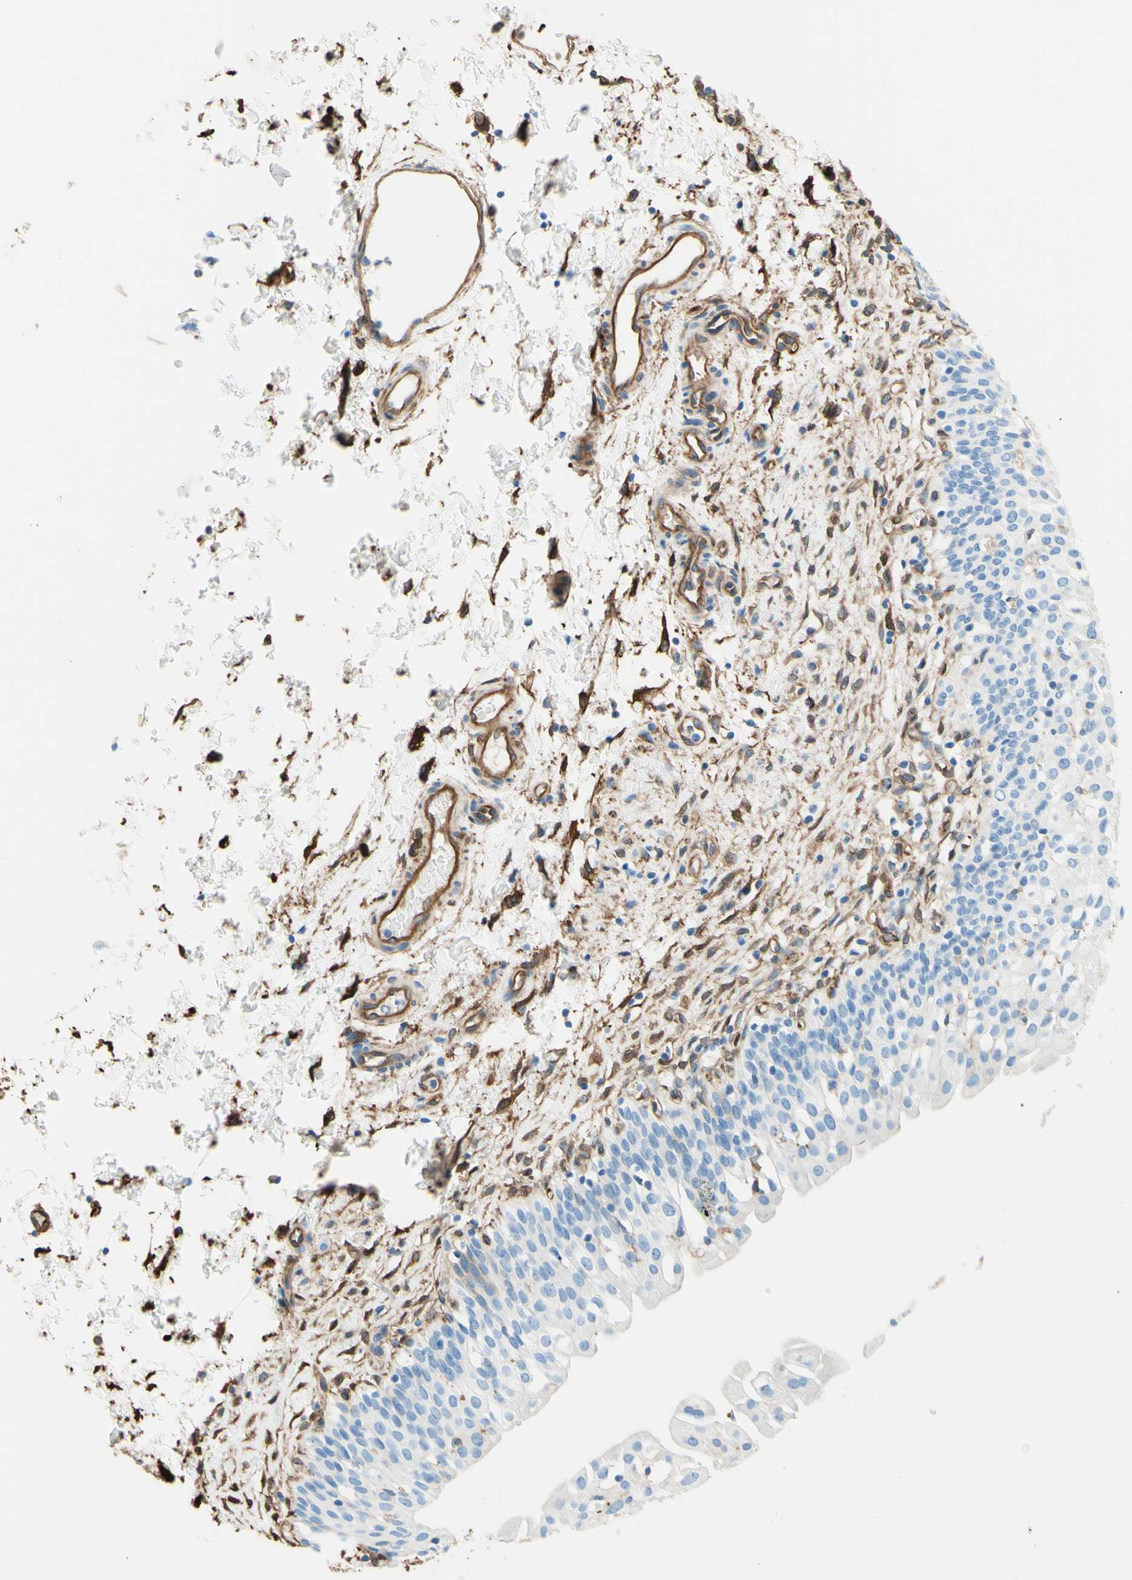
{"staining": {"intensity": "negative", "quantity": "none", "location": "none"}, "tissue": "urinary bladder", "cell_type": "Urothelial cells", "image_type": "normal", "snomed": [{"axis": "morphology", "description": "Normal tissue, NOS"}, {"axis": "topography", "description": "Urinary bladder"}], "caption": "Micrograph shows no significant protein staining in urothelial cells of benign urinary bladder. The staining was performed using DAB to visualize the protein expression in brown, while the nuclei were stained in blue with hematoxylin (Magnification: 20x).", "gene": "DPYSL3", "patient": {"sex": "male", "age": 55}}